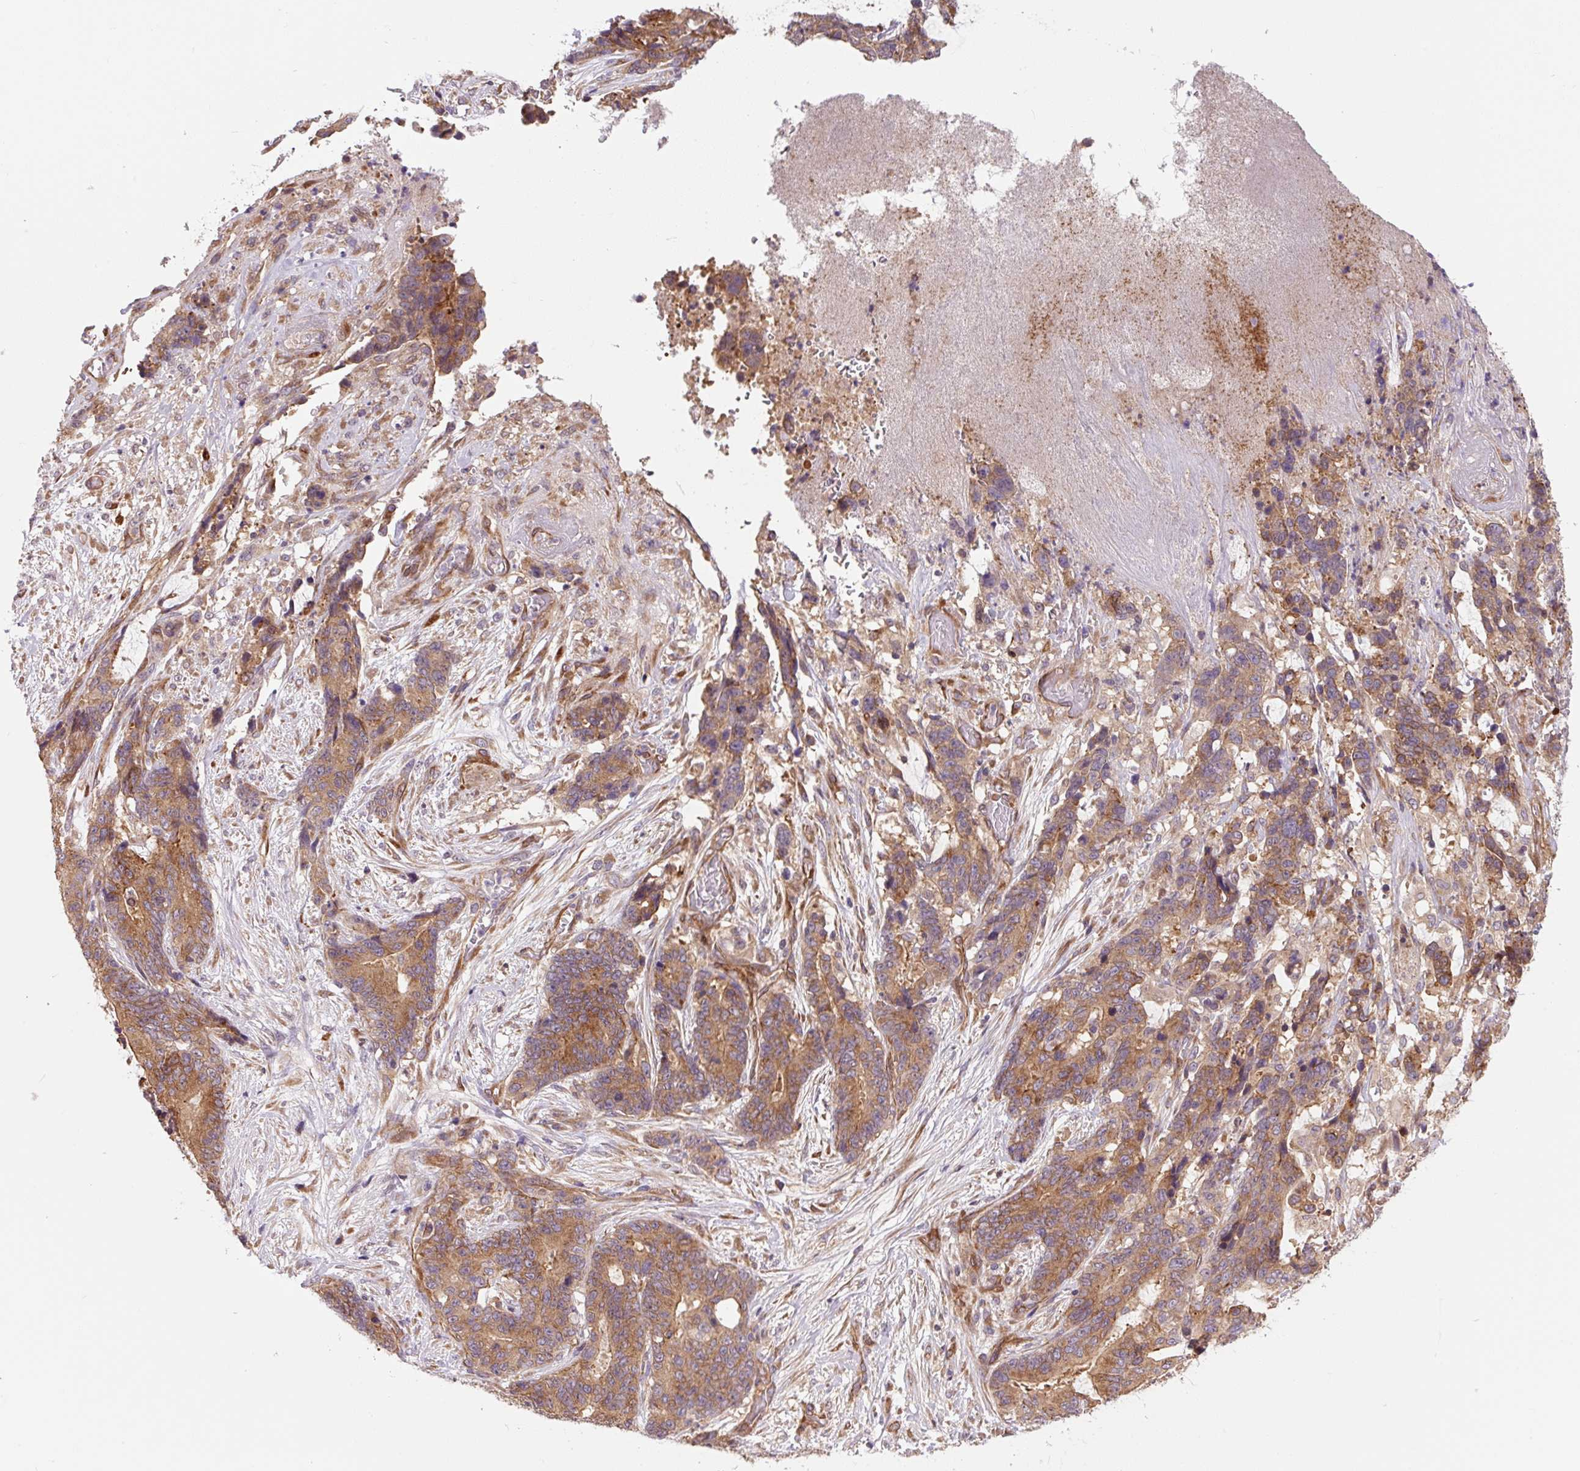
{"staining": {"intensity": "moderate", "quantity": ">75%", "location": "cytoplasmic/membranous"}, "tissue": "stomach cancer", "cell_type": "Tumor cells", "image_type": "cancer", "snomed": [{"axis": "morphology", "description": "Normal tissue, NOS"}, {"axis": "morphology", "description": "Adenocarcinoma, NOS"}, {"axis": "topography", "description": "Stomach"}], "caption": "A brown stain highlights moderate cytoplasmic/membranous staining of a protein in human stomach cancer tumor cells. The staining is performed using DAB (3,3'-diaminobenzidine) brown chromogen to label protein expression. The nuclei are counter-stained blue using hematoxylin.", "gene": "SEPTIN10", "patient": {"sex": "female", "age": 64}}